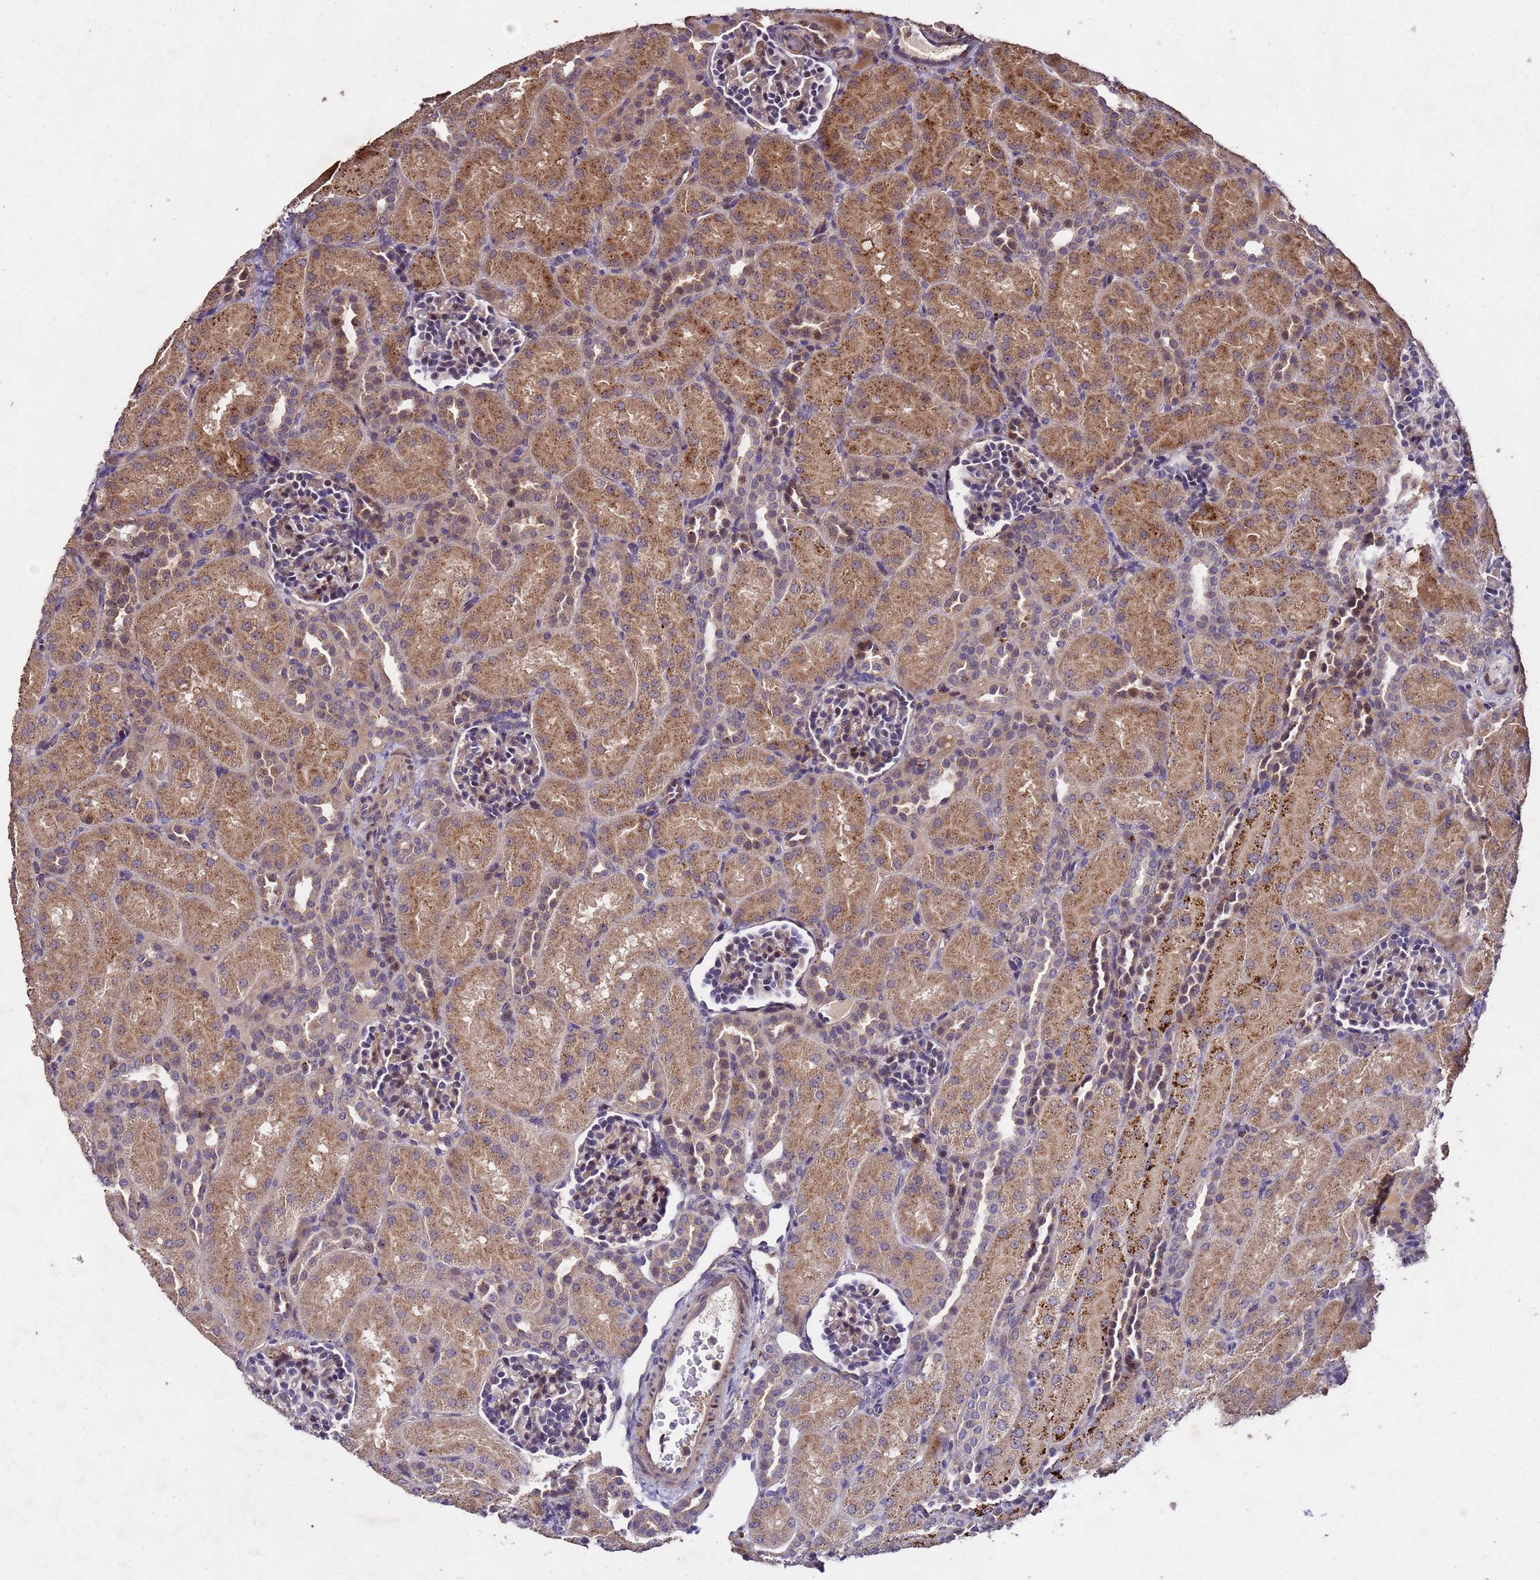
{"staining": {"intensity": "weak", "quantity": "25%-75%", "location": "cytoplasmic/membranous,nuclear"}, "tissue": "kidney", "cell_type": "Cells in glomeruli", "image_type": "normal", "snomed": [{"axis": "morphology", "description": "Normal tissue, NOS"}, {"axis": "topography", "description": "Kidney"}], "caption": "Protein staining of normal kidney demonstrates weak cytoplasmic/membranous,nuclear positivity in approximately 25%-75% of cells in glomeruli.", "gene": "TOR4A", "patient": {"sex": "male", "age": 1}}